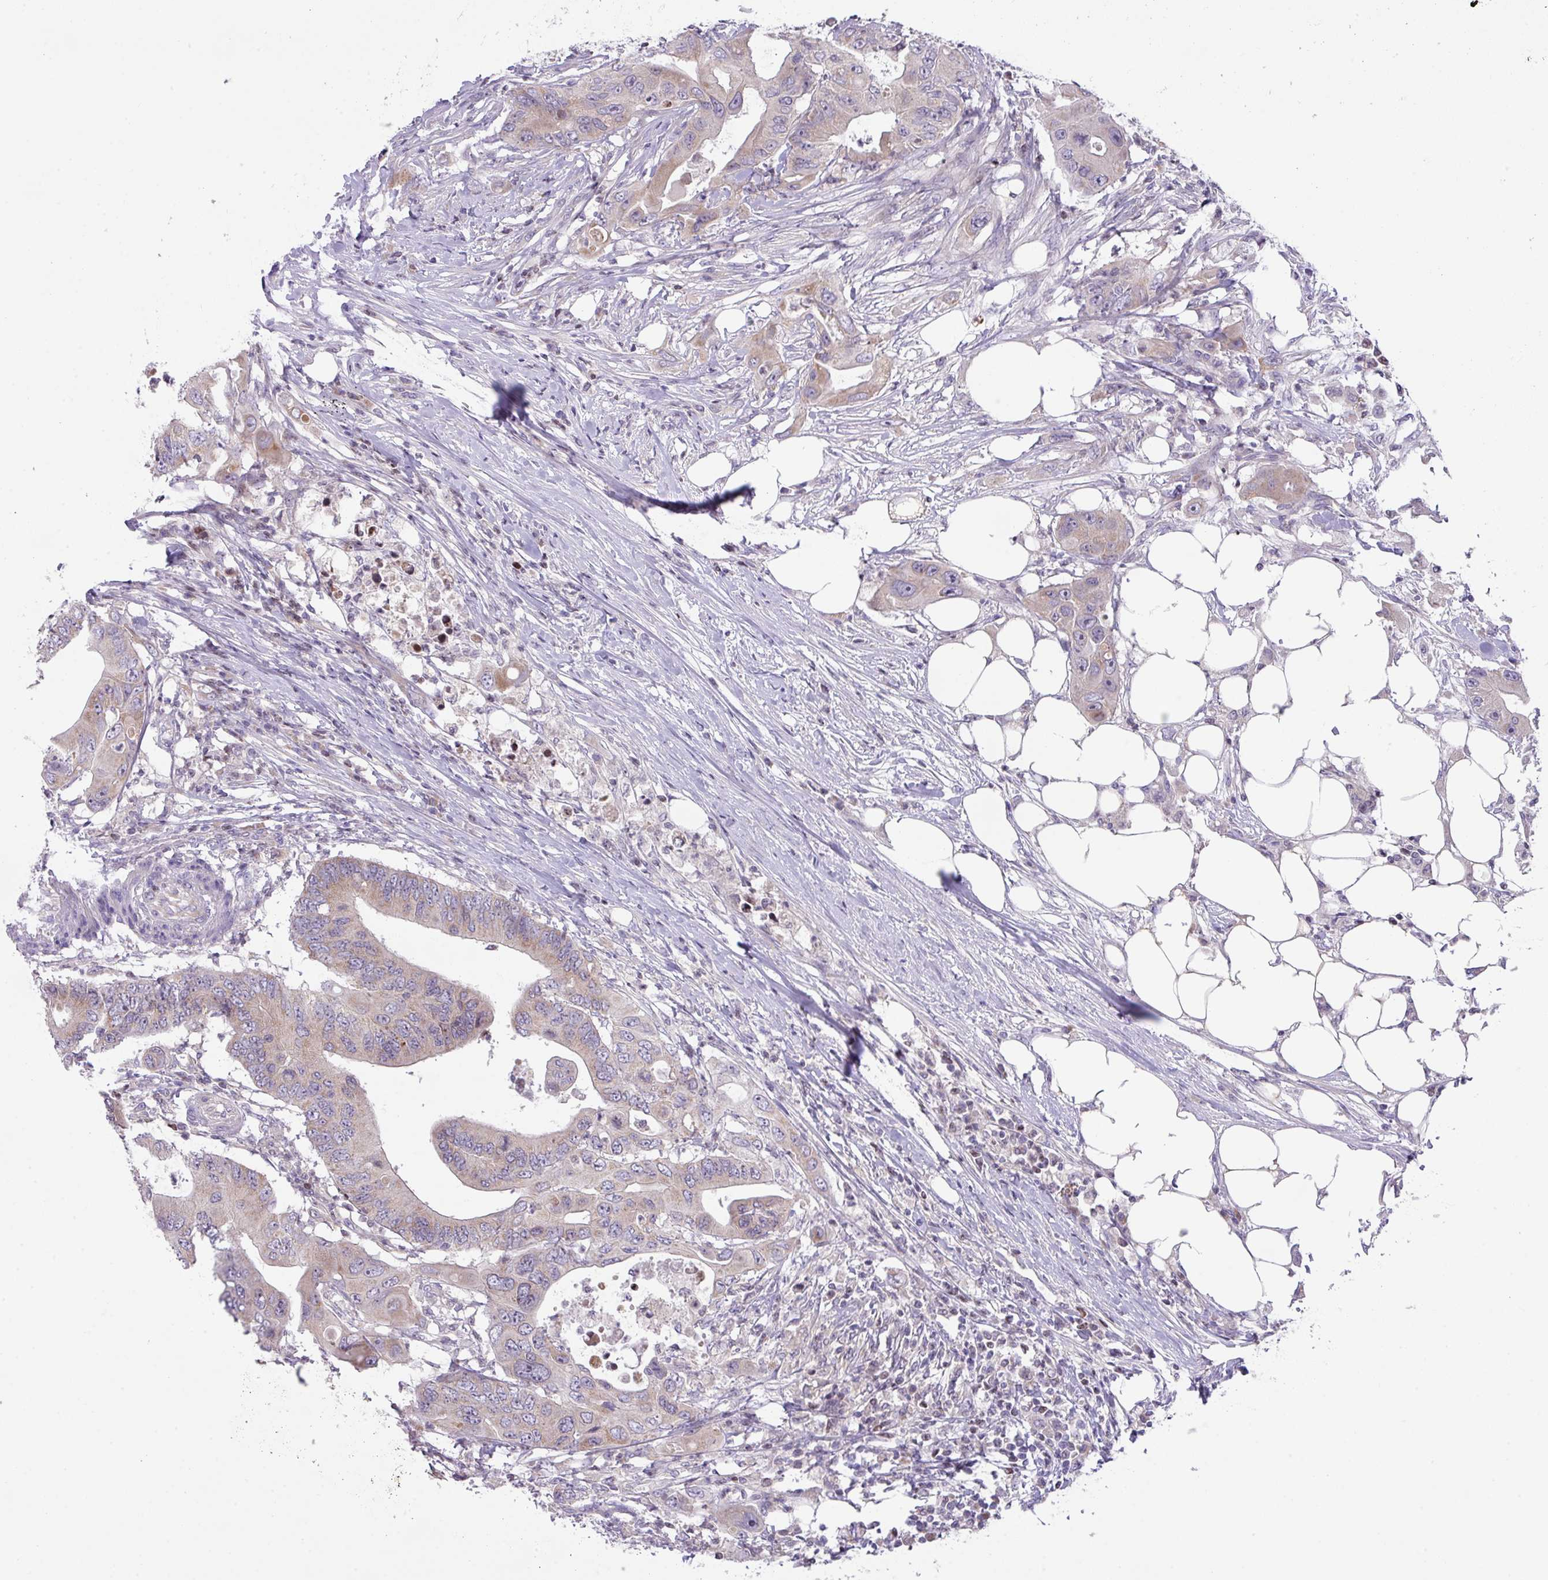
{"staining": {"intensity": "weak", "quantity": "<25%", "location": "cytoplasmic/membranous"}, "tissue": "colorectal cancer", "cell_type": "Tumor cells", "image_type": "cancer", "snomed": [{"axis": "morphology", "description": "Adenocarcinoma, NOS"}, {"axis": "topography", "description": "Colon"}], "caption": "The immunohistochemistry micrograph has no significant staining in tumor cells of colorectal cancer tissue.", "gene": "ZNF394", "patient": {"sex": "male", "age": 71}}